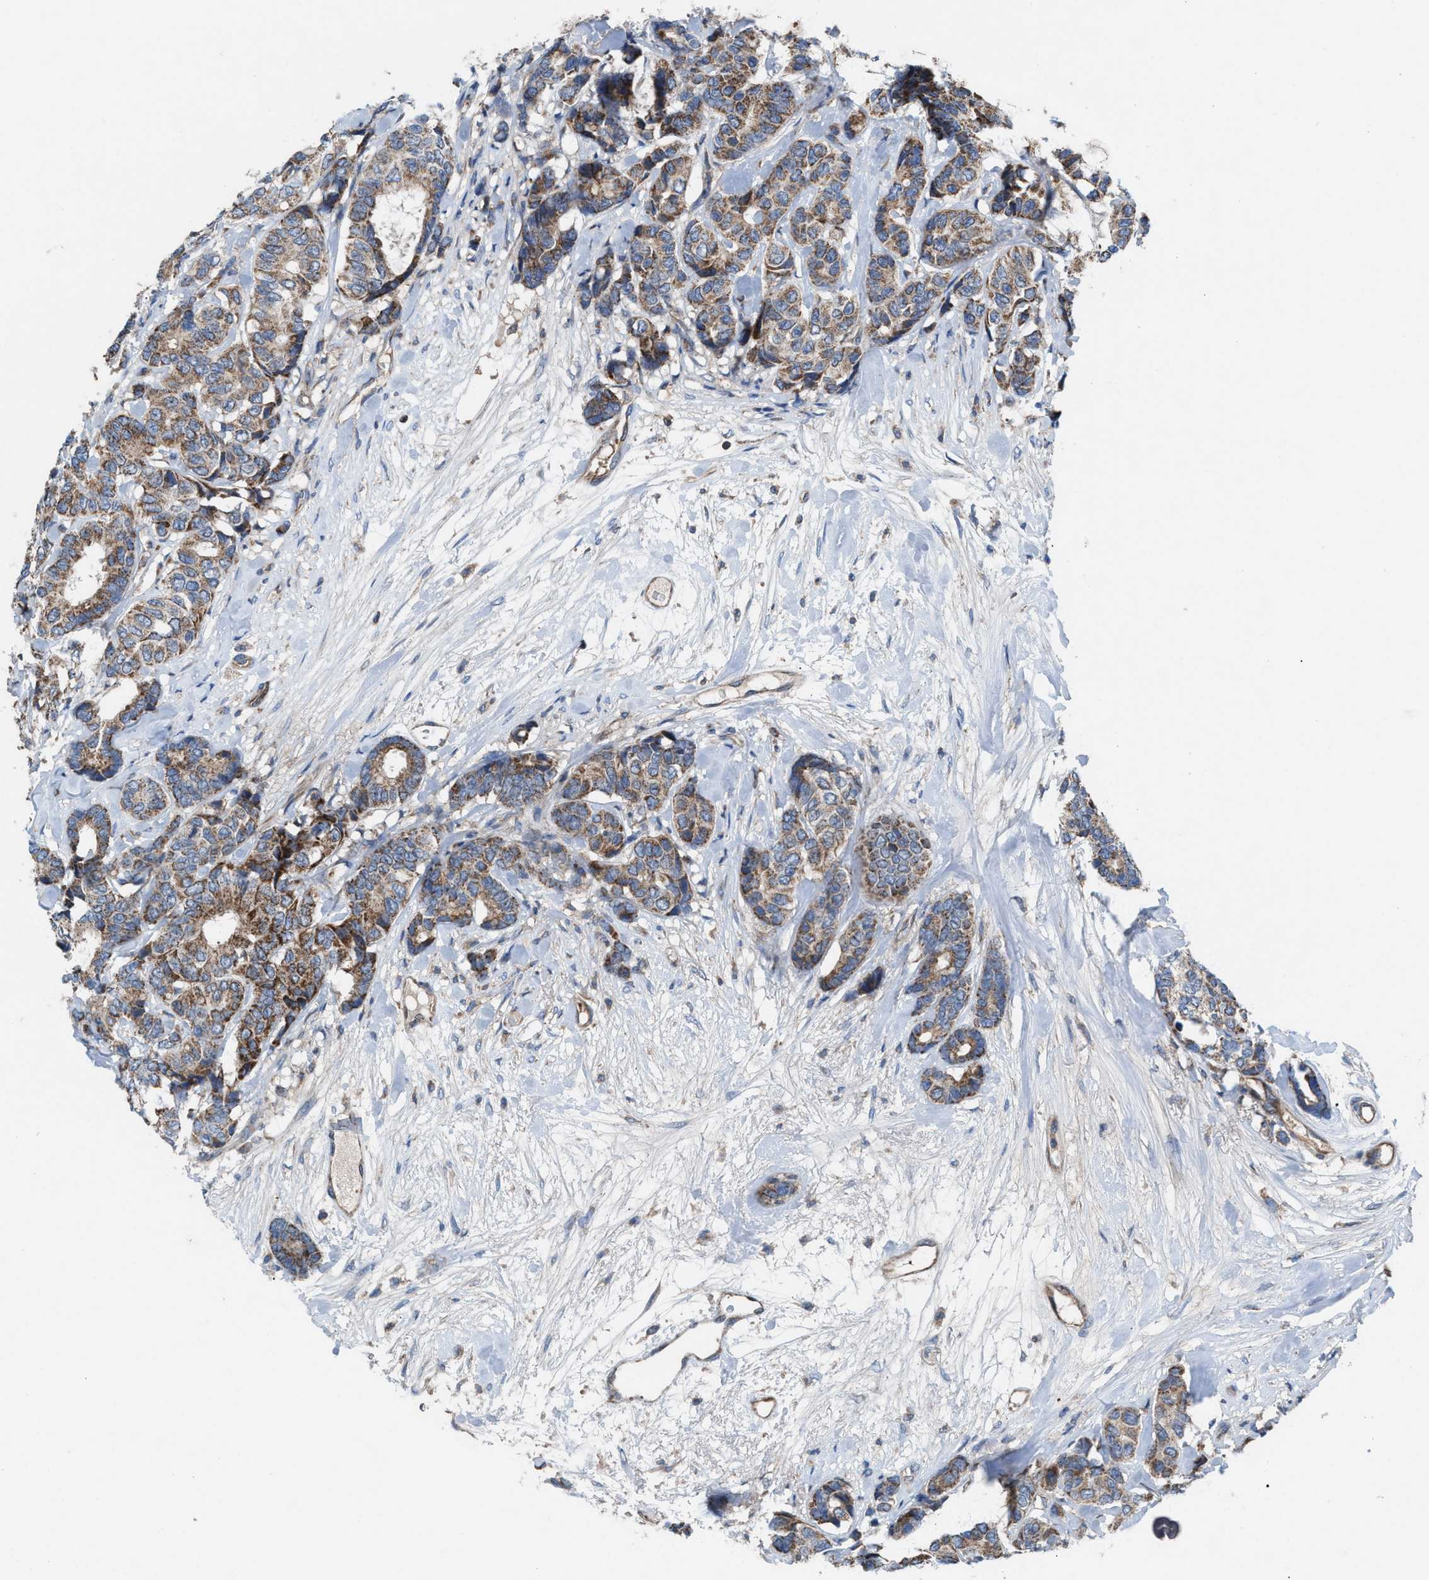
{"staining": {"intensity": "moderate", "quantity": ">75%", "location": "cytoplasmic/membranous"}, "tissue": "breast cancer", "cell_type": "Tumor cells", "image_type": "cancer", "snomed": [{"axis": "morphology", "description": "Duct carcinoma"}, {"axis": "topography", "description": "Breast"}], "caption": "Brown immunohistochemical staining in breast intraductal carcinoma shows moderate cytoplasmic/membranous expression in about >75% of tumor cells.", "gene": "MRM1", "patient": {"sex": "female", "age": 87}}